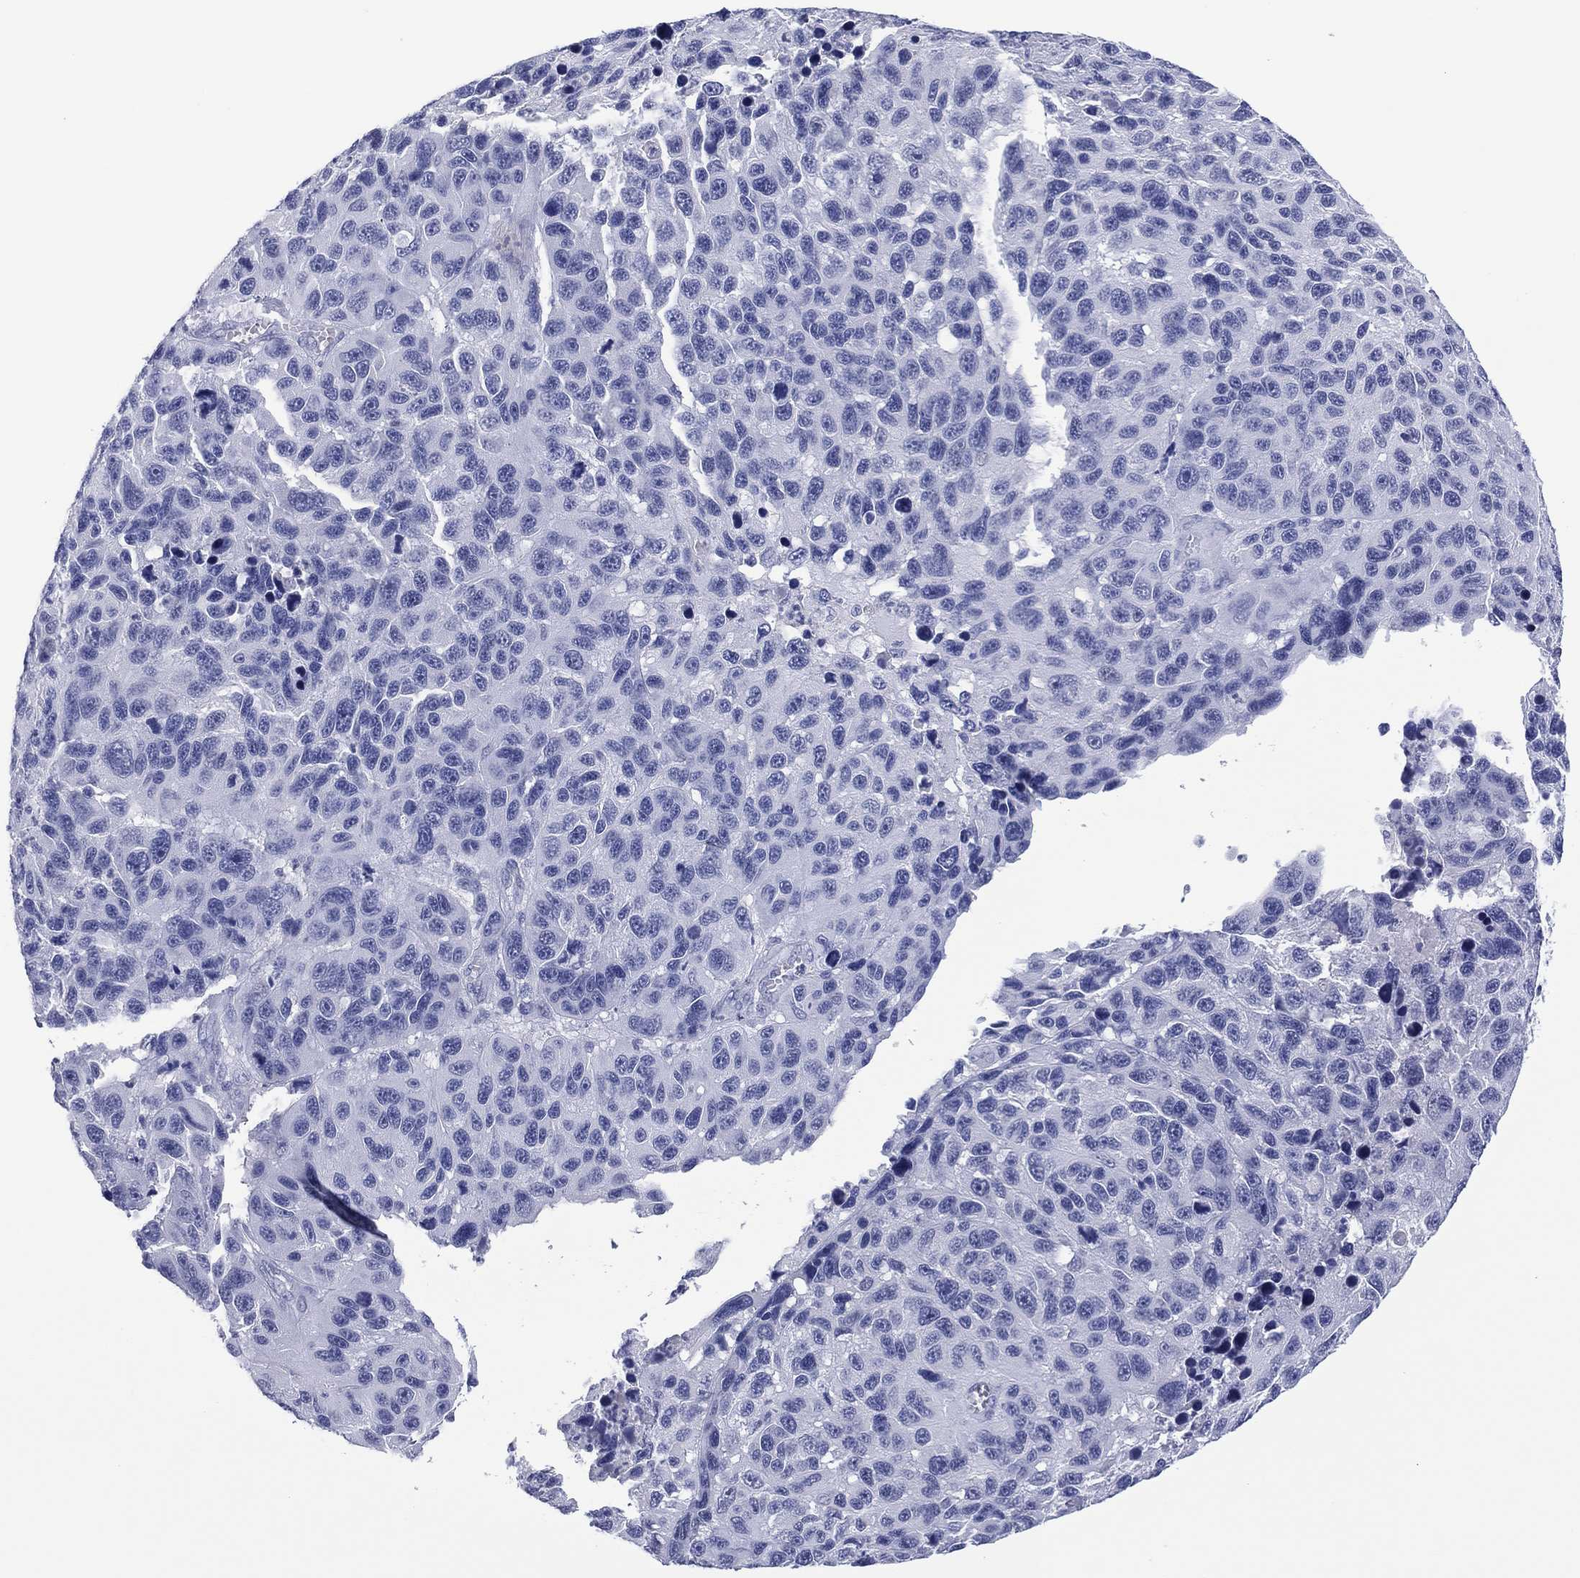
{"staining": {"intensity": "negative", "quantity": "none", "location": "none"}, "tissue": "melanoma", "cell_type": "Tumor cells", "image_type": "cancer", "snomed": [{"axis": "morphology", "description": "Malignant melanoma, NOS"}, {"axis": "topography", "description": "Skin"}], "caption": "IHC image of neoplastic tissue: human melanoma stained with DAB (3,3'-diaminobenzidine) shows no significant protein staining in tumor cells. (Immunohistochemistry (ihc), brightfield microscopy, high magnification).", "gene": "UTF1", "patient": {"sex": "male", "age": 53}}